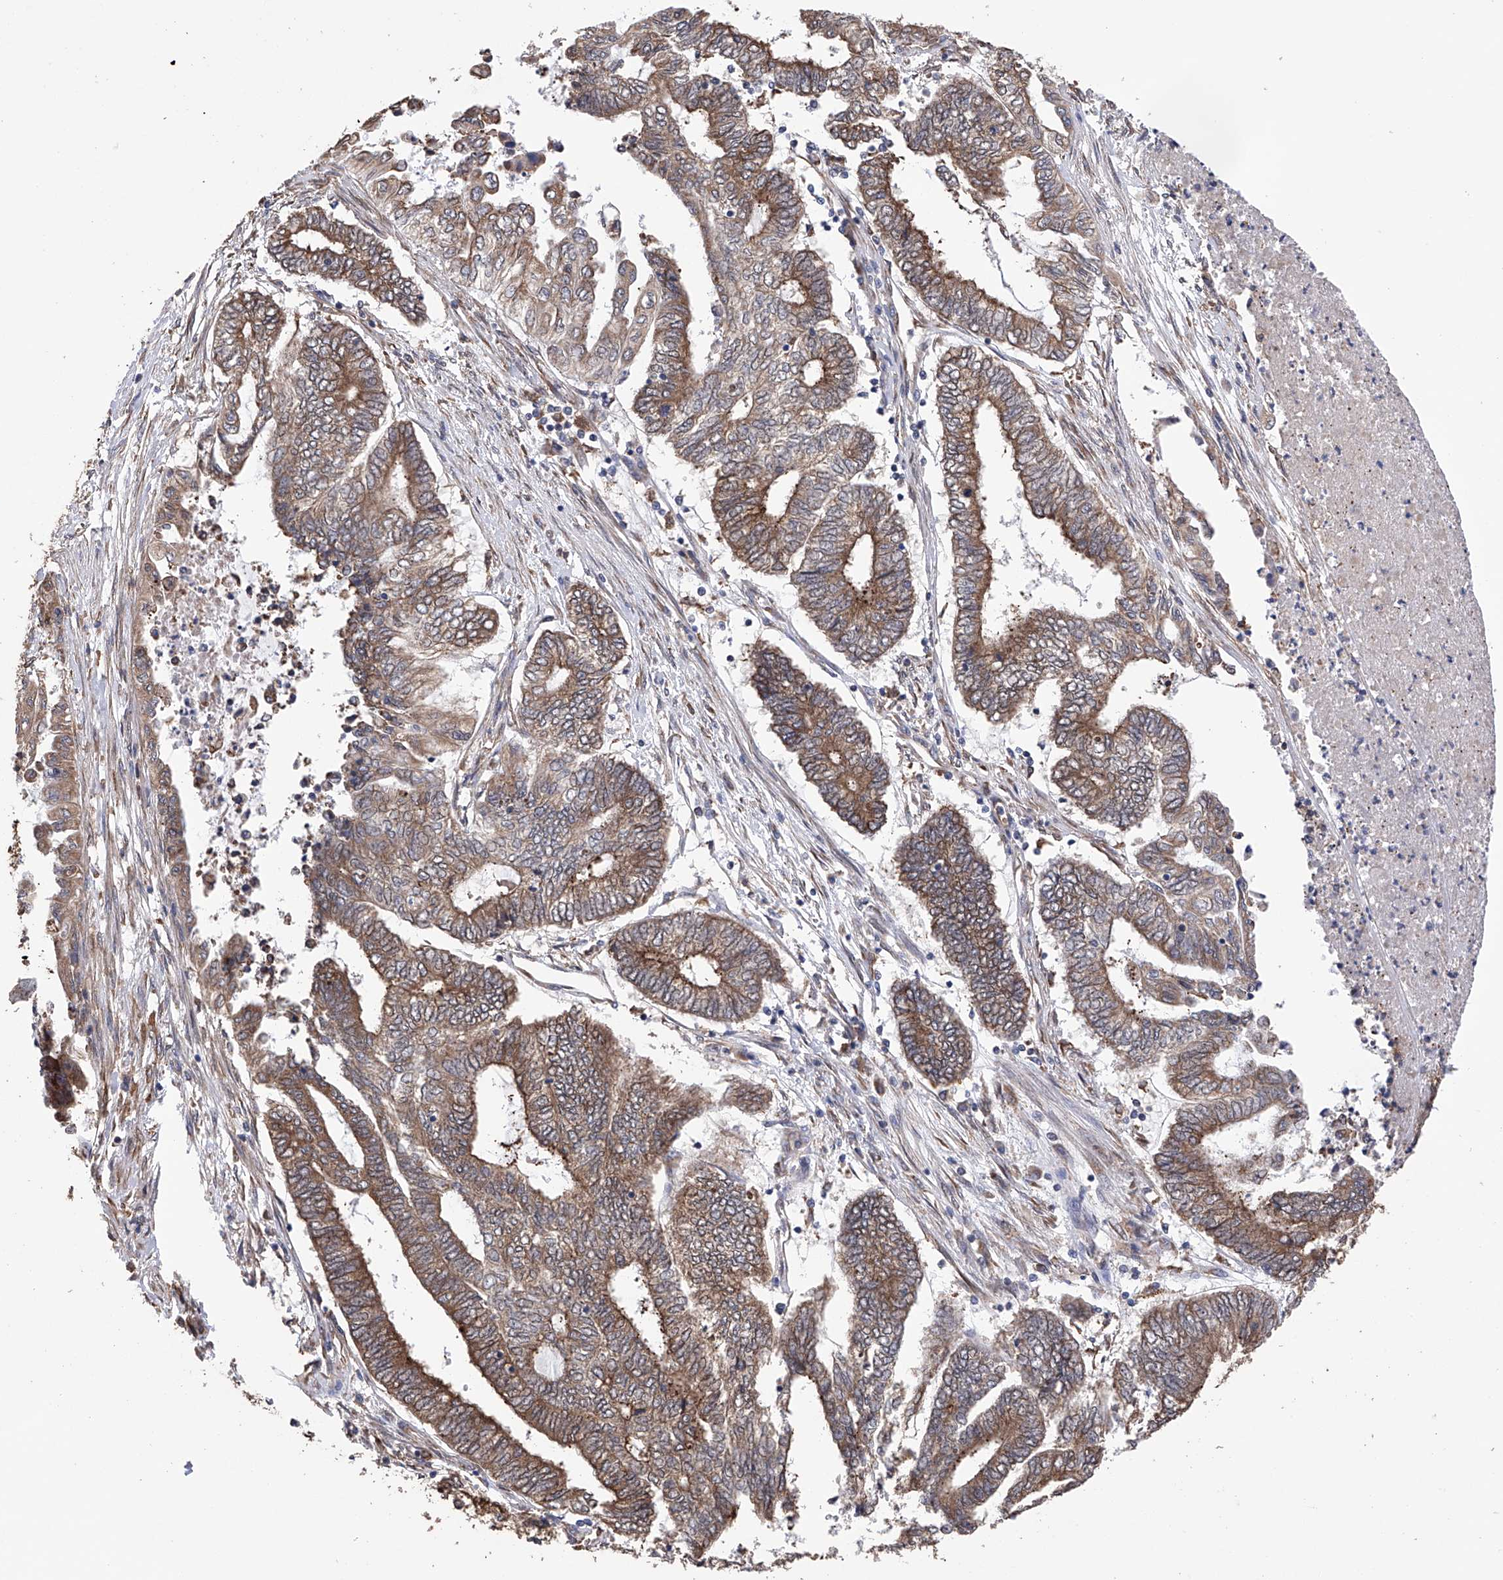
{"staining": {"intensity": "moderate", "quantity": ">75%", "location": "cytoplasmic/membranous"}, "tissue": "endometrial cancer", "cell_type": "Tumor cells", "image_type": "cancer", "snomed": [{"axis": "morphology", "description": "Adenocarcinoma, NOS"}, {"axis": "topography", "description": "Uterus"}, {"axis": "topography", "description": "Endometrium"}], "caption": "Approximately >75% of tumor cells in human endometrial cancer demonstrate moderate cytoplasmic/membranous protein positivity as visualized by brown immunohistochemical staining.", "gene": "DNAH8", "patient": {"sex": "female", "age": 70}}